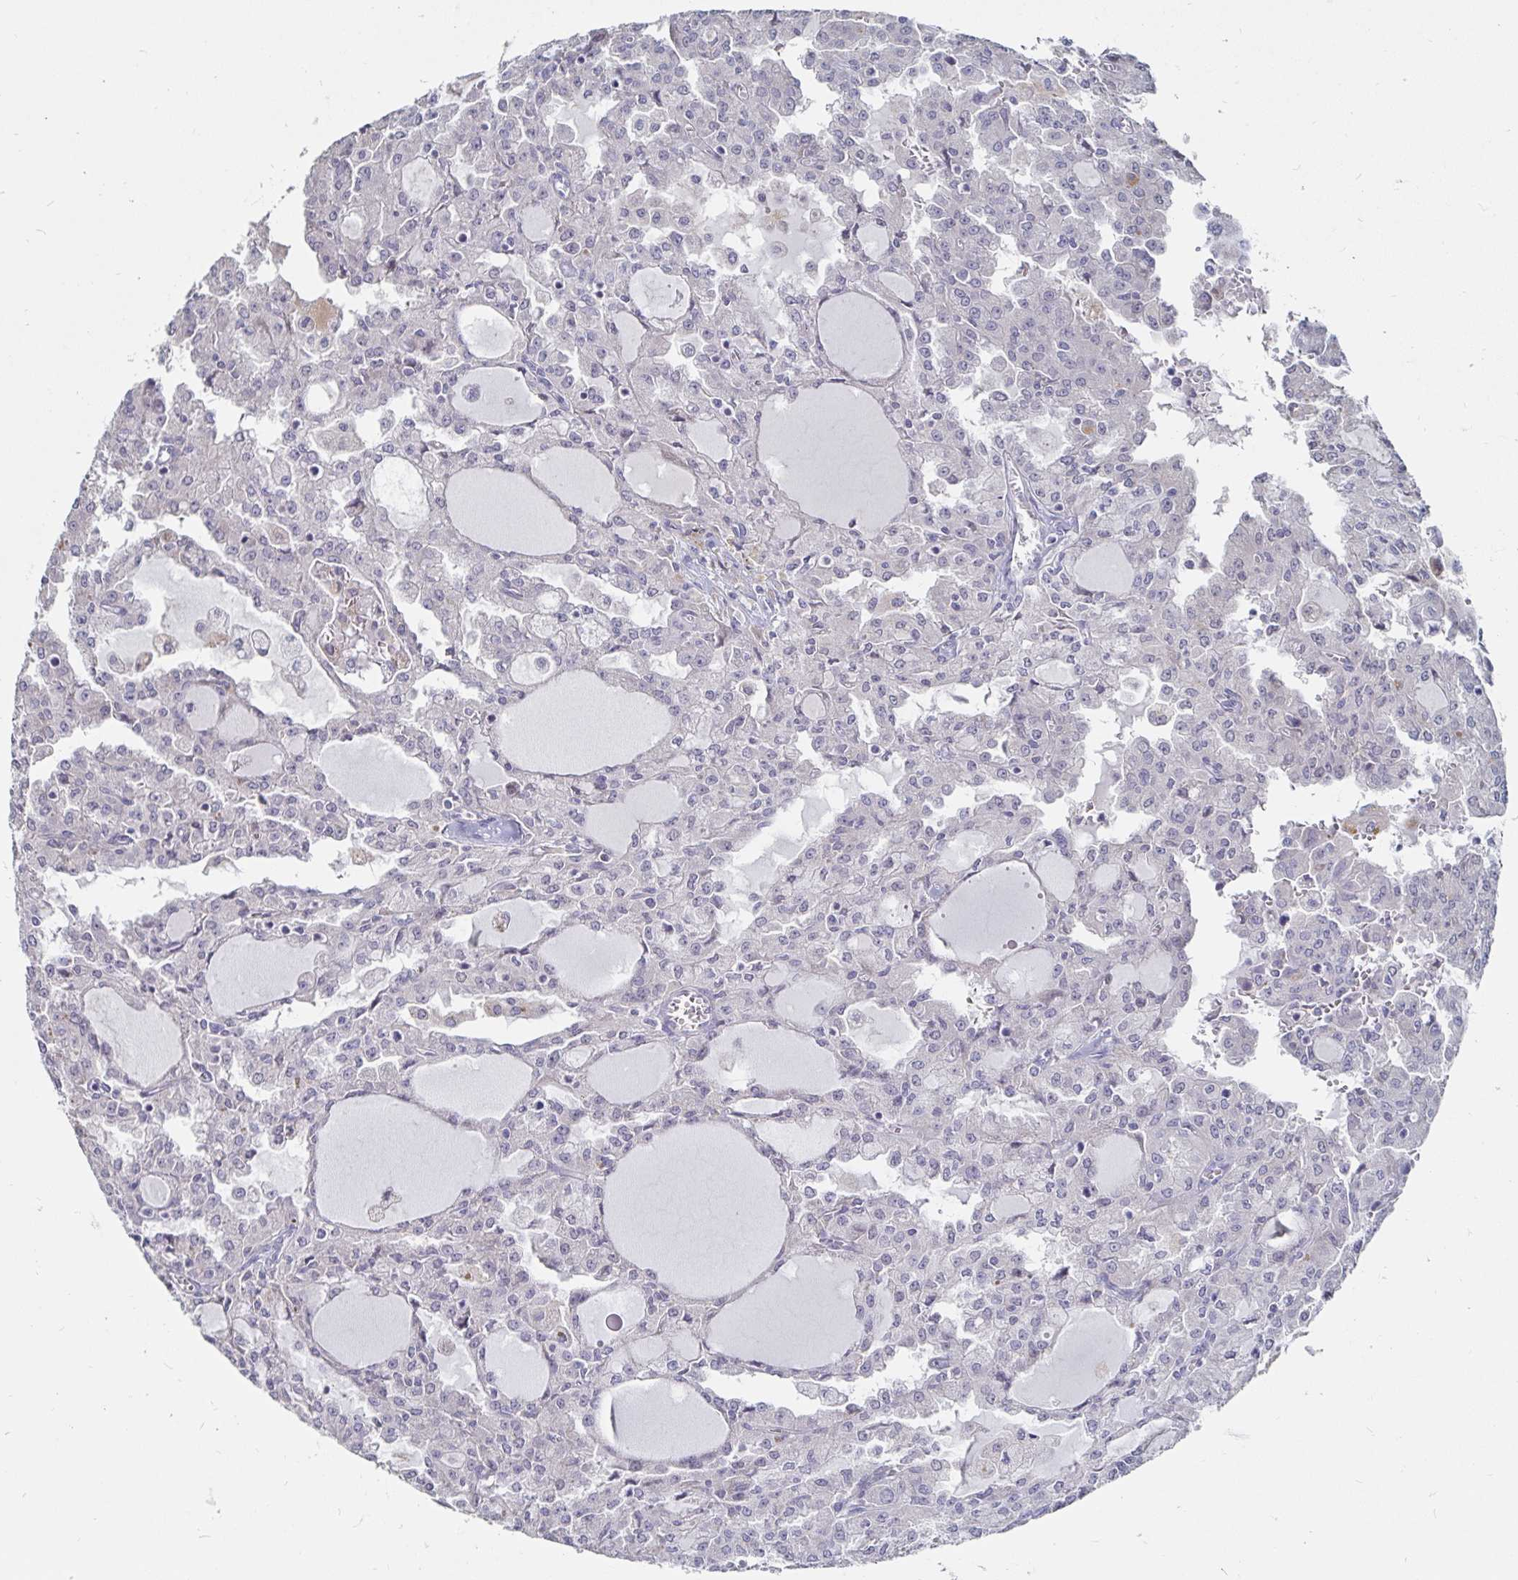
{"staining": {"intensity": "negative", "quantity": "none", "location": "none"}, "tissue": "head and neck cancer", "cell_type": "Tumor cells", "image_type": "cancer", "snomed": [{"axis": "morphology", "description": "Adenocarcinoma, NOS"}, {"axis": "topography", "description": "Head-Neck"}], "caption": "Protein analysis of head and neck cancer demonstrates no significant positivity in tumor cells.", "gene": "SPPL3", "patient": {"sex": "male", "age": 64}}